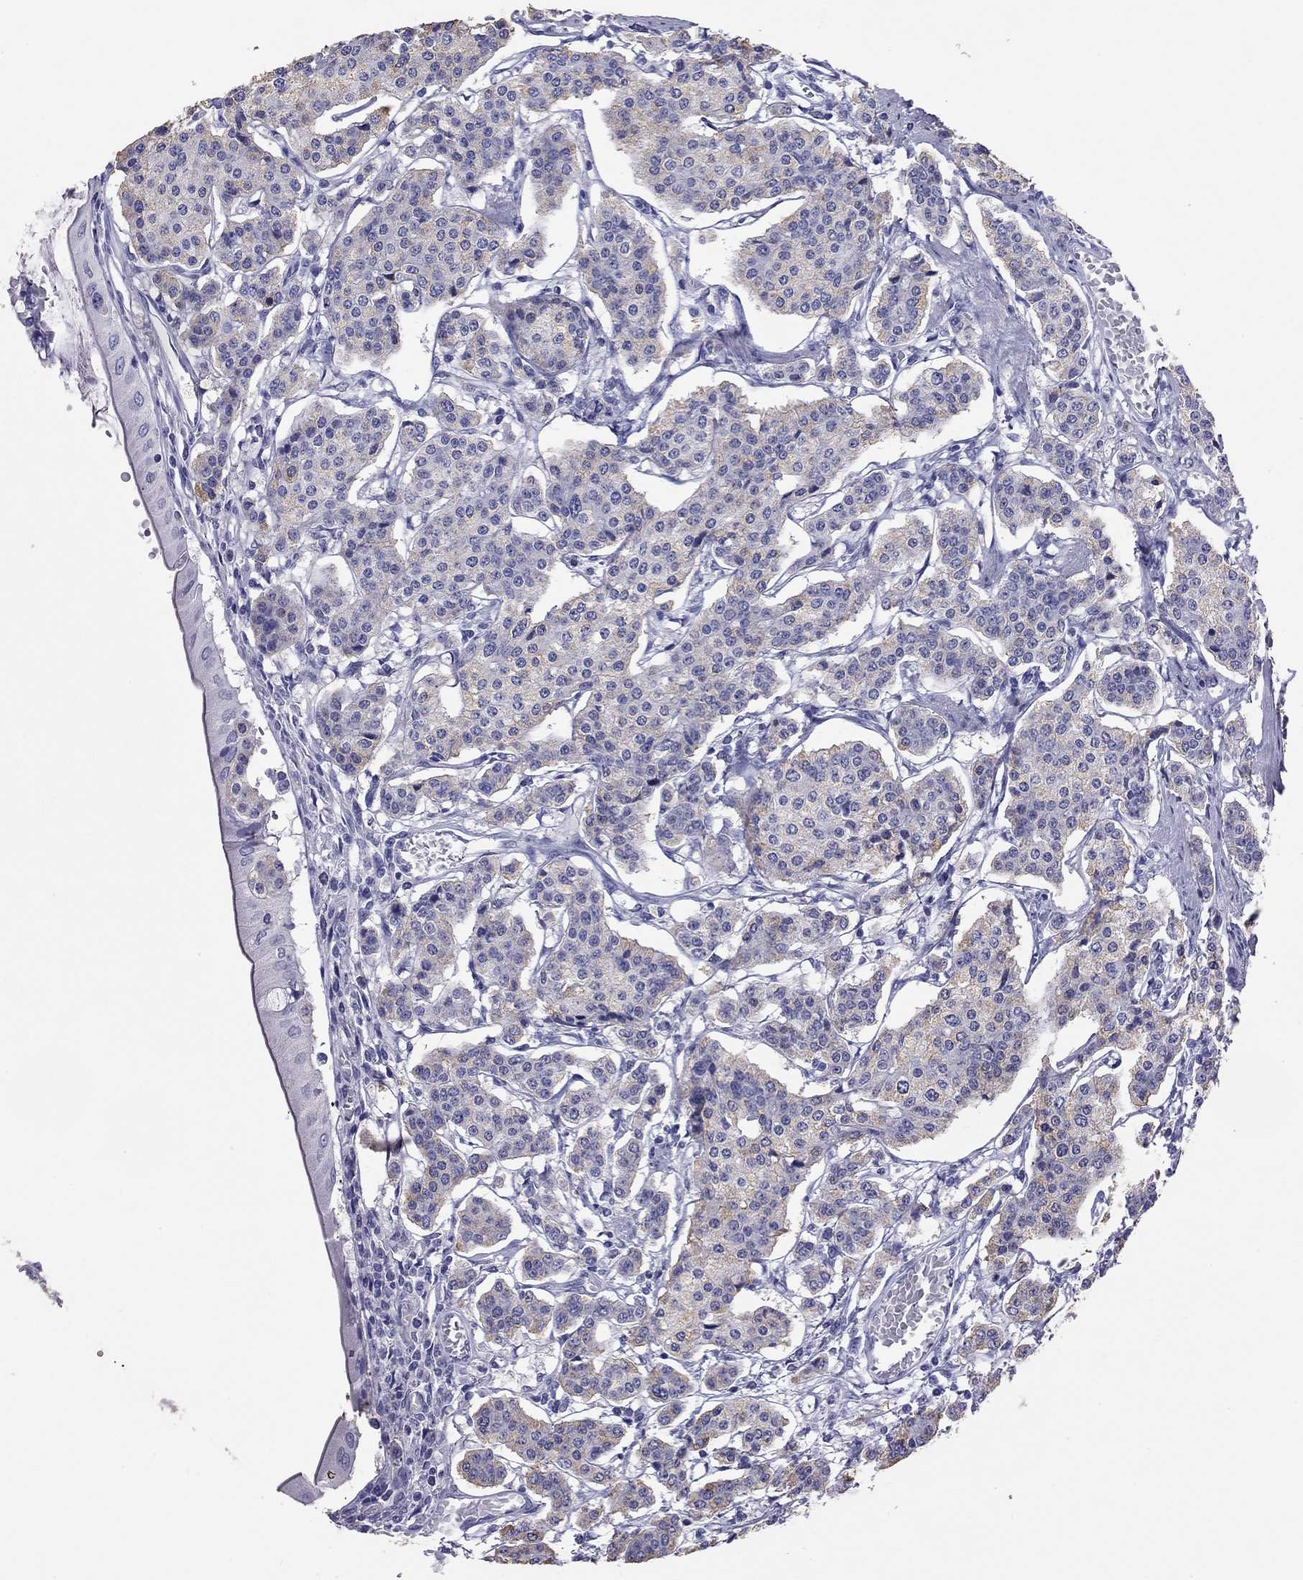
{"staining": {"intensity": "weak", "quantity": "25%-75%", "location": "cytoplasmic/membranous"}, "tissue": "carcinoid", "cell_type": "Tumor cells", "image_type": "cancer", "snomed": [{"axis": "morphology", "description": "Carcinoid, malignant, NOS"}, {"axis": "topography", "description": "Small intestine"}], "caption": "Carcinoid was stained to show a protein in brown. There is low levels of weak cytoplasmic/membranous staining in approximately 25%-75% of tumor cells.", "gene": "ODF4", "patient": {"sex": "female", "age": 65}}